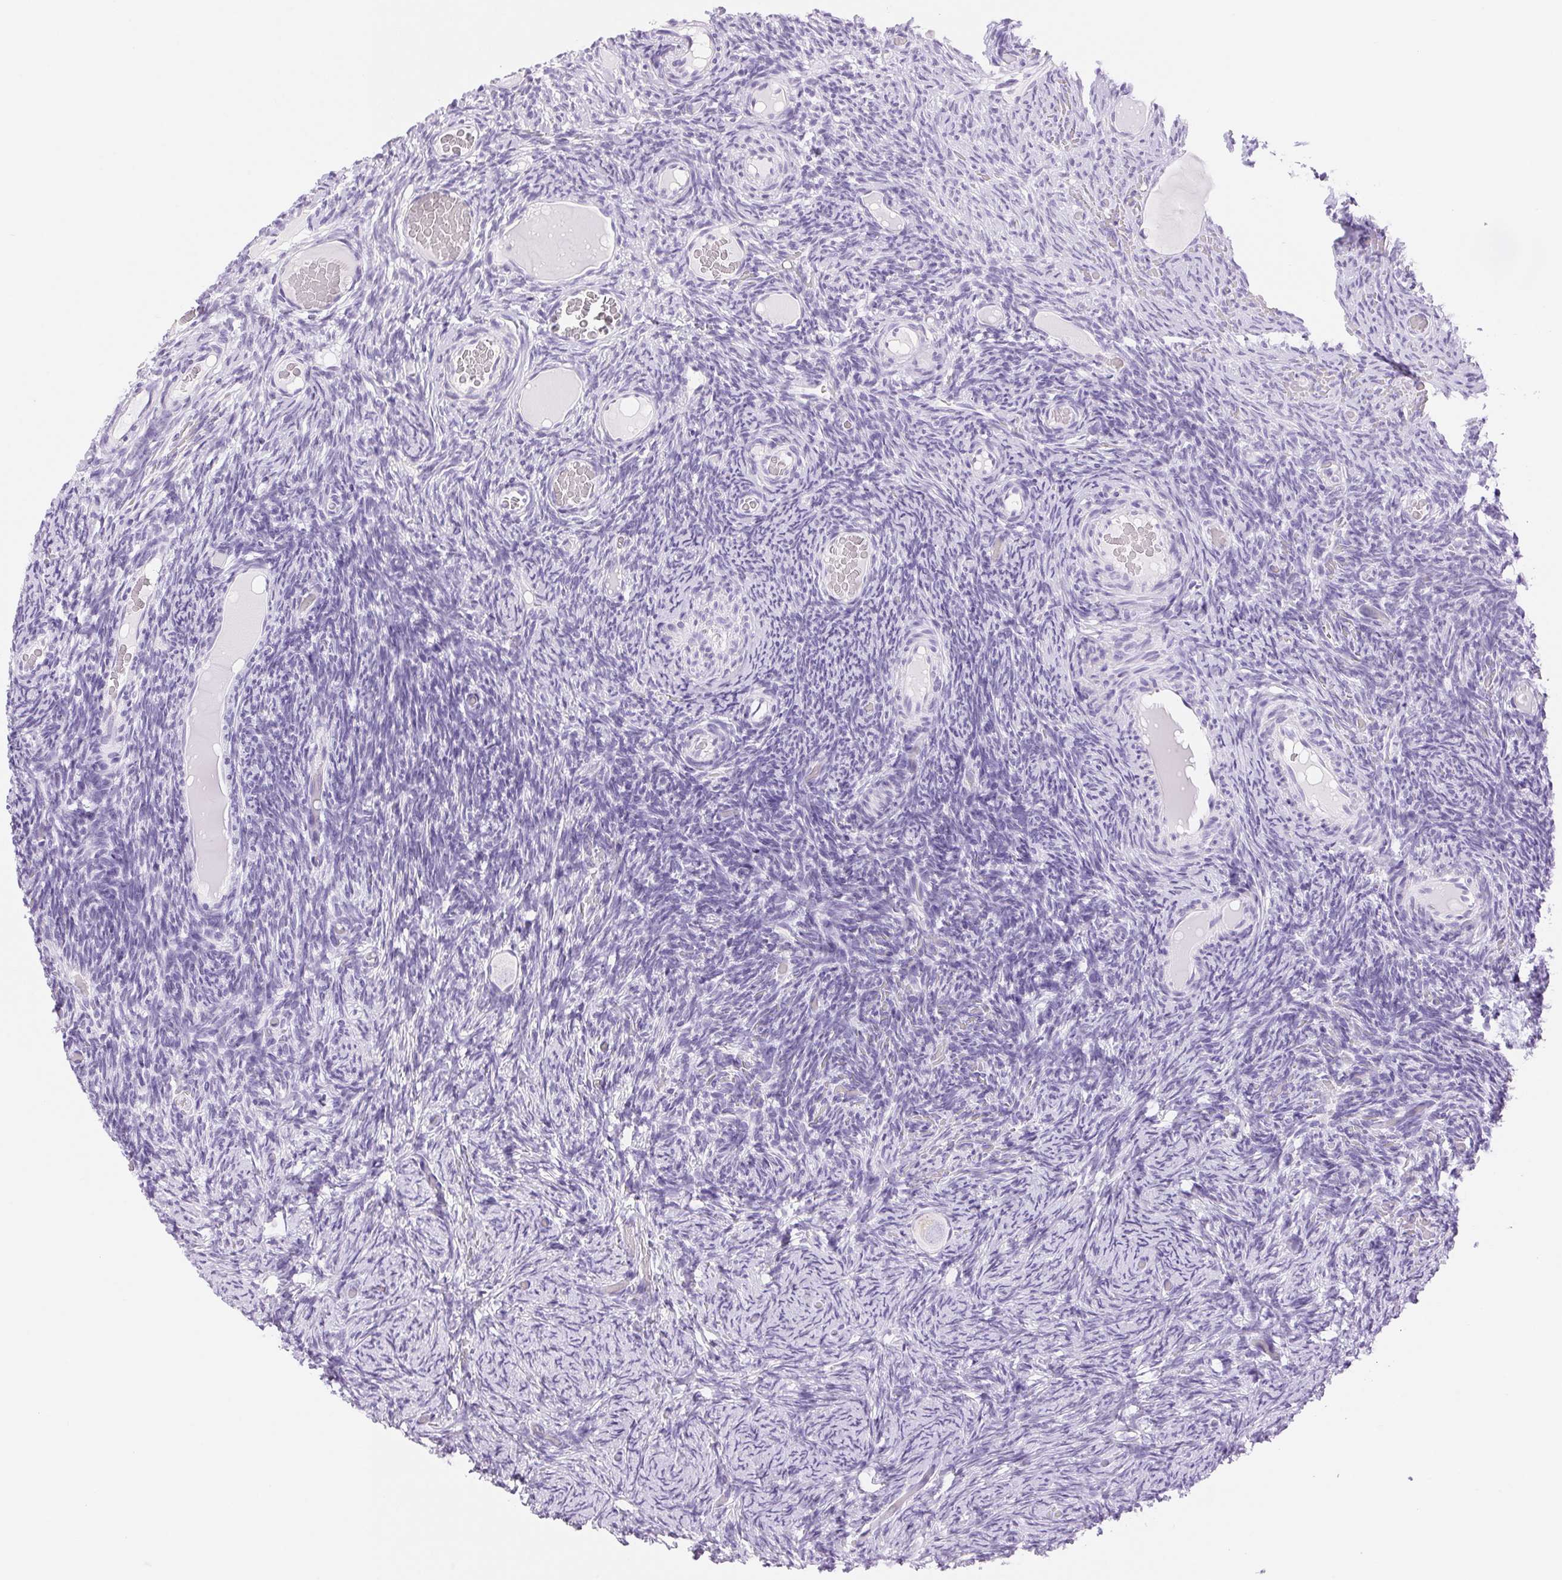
{"staining": {"intensity": "negative", "quantity": "none", "location": "none"}, "tissue": "ovary", "cell_type": "Follicle cells", "image_type": "normal", "snomed": [{"axis": "morphology", "description": "Normal tissue, NOS"}, {"axis": "topography", "description": "Ovary"}], "caption": "A high-resolution photomicrograph shows immunohistochemistry (IHC) staining of normal ovary, which reveals no significant staining in follicle cells.", "gene": "SERPINB3", "patient": {"sex": "female", "age": 34}}